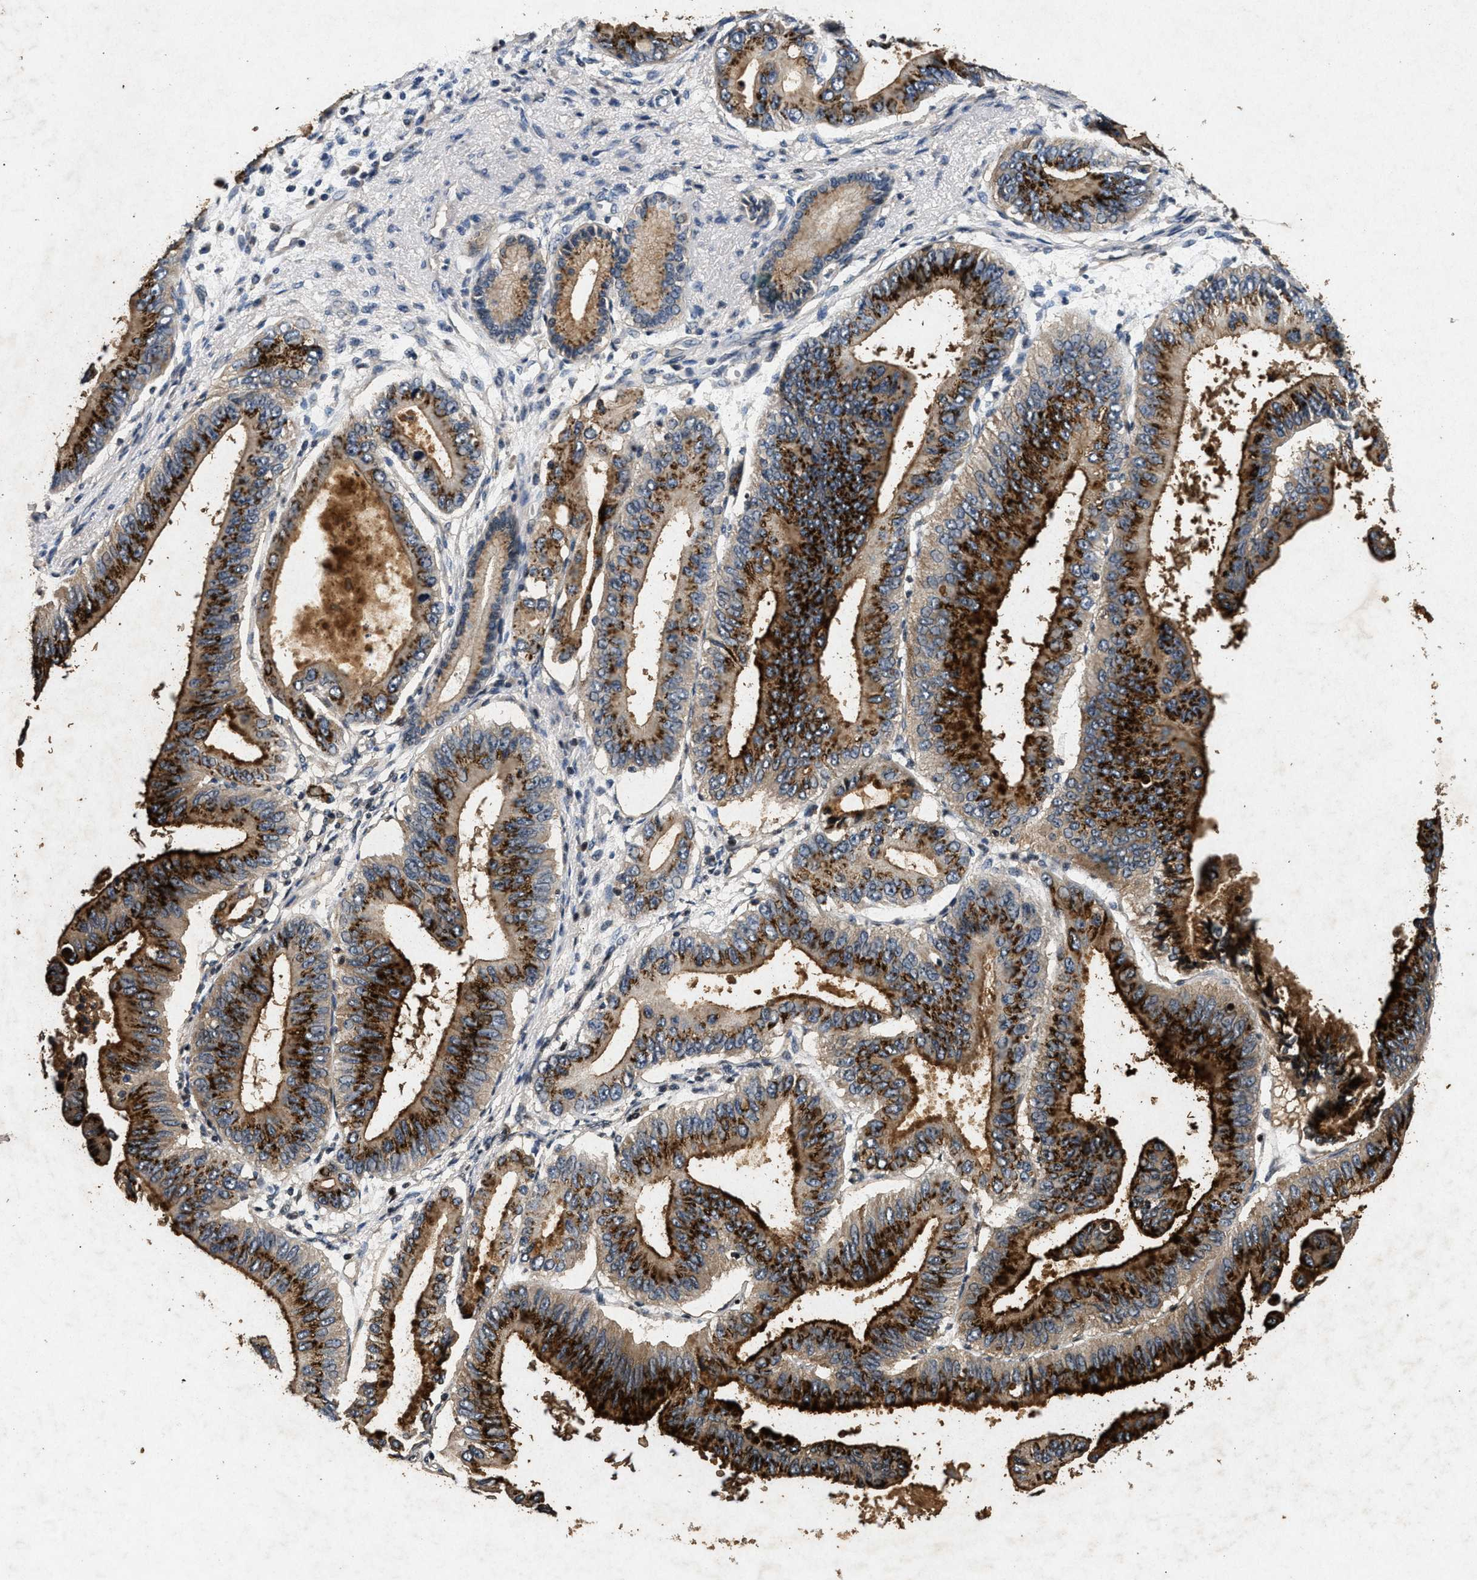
{"staining": {"intensity": "strong", "quantity": ">75%", "location": "cytoplasmic/membranous"}, "tissue": "pancreatic cancer", "cell_type": "Tumor cells", "image_type": "cancer", "snomed": [{"axis": "morphology", "description": "Adenocarcinoma, NOS"}, {"axis": "topography", "description": "Pancreas"}], "caption": "Protein staining by IHC reveals strong cytoplasmic/membranous expression in approximately >75% of tumor cells in adenocarcinoma (pancreatic). The protein is shown in brown color, while the nuclei are stained blue.", "gene": "PPP1CC", "patient": {"sex": "male", "age": 77}}